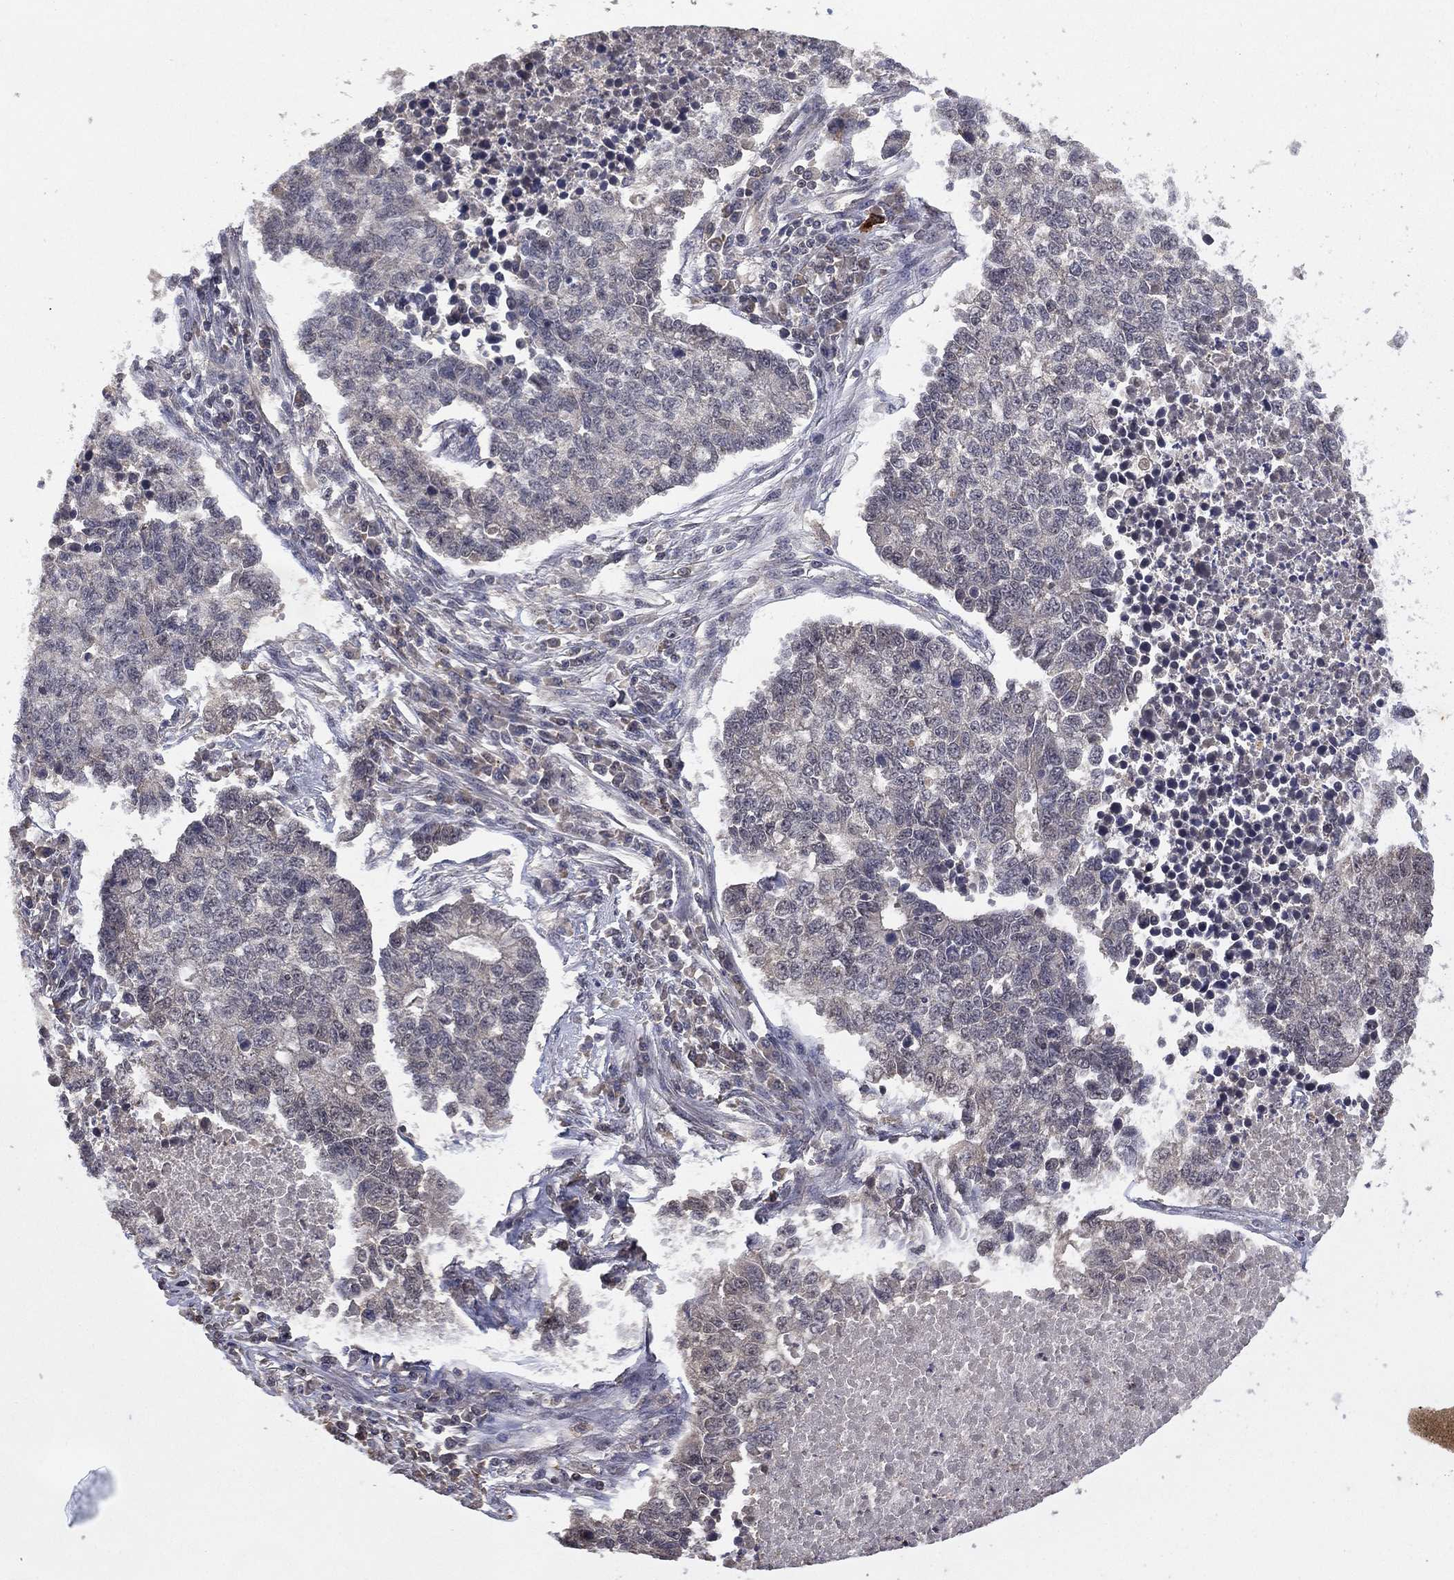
{"staining": {"intensity": "negative", "quantity": "none", "location": "none"}, "tissue": "lung cancer", "cell_type": "Tumor cells", "image_type": "cancer", "snomed": [{"axis": "morphology", "description": "Adenocarcinoma, NOS"}, {"axis": "topography", "description": "Lung"}], "caption": "Immunohistochemistry image of neoplastic tissue: human lung adenocarcinoma stained with DAB (3,3'-diaminobenzidine) exhibits no significant protein positivity in tumor cells.", "gene": "NELFCD", "patient": {"sex": "male", "age": 57}}